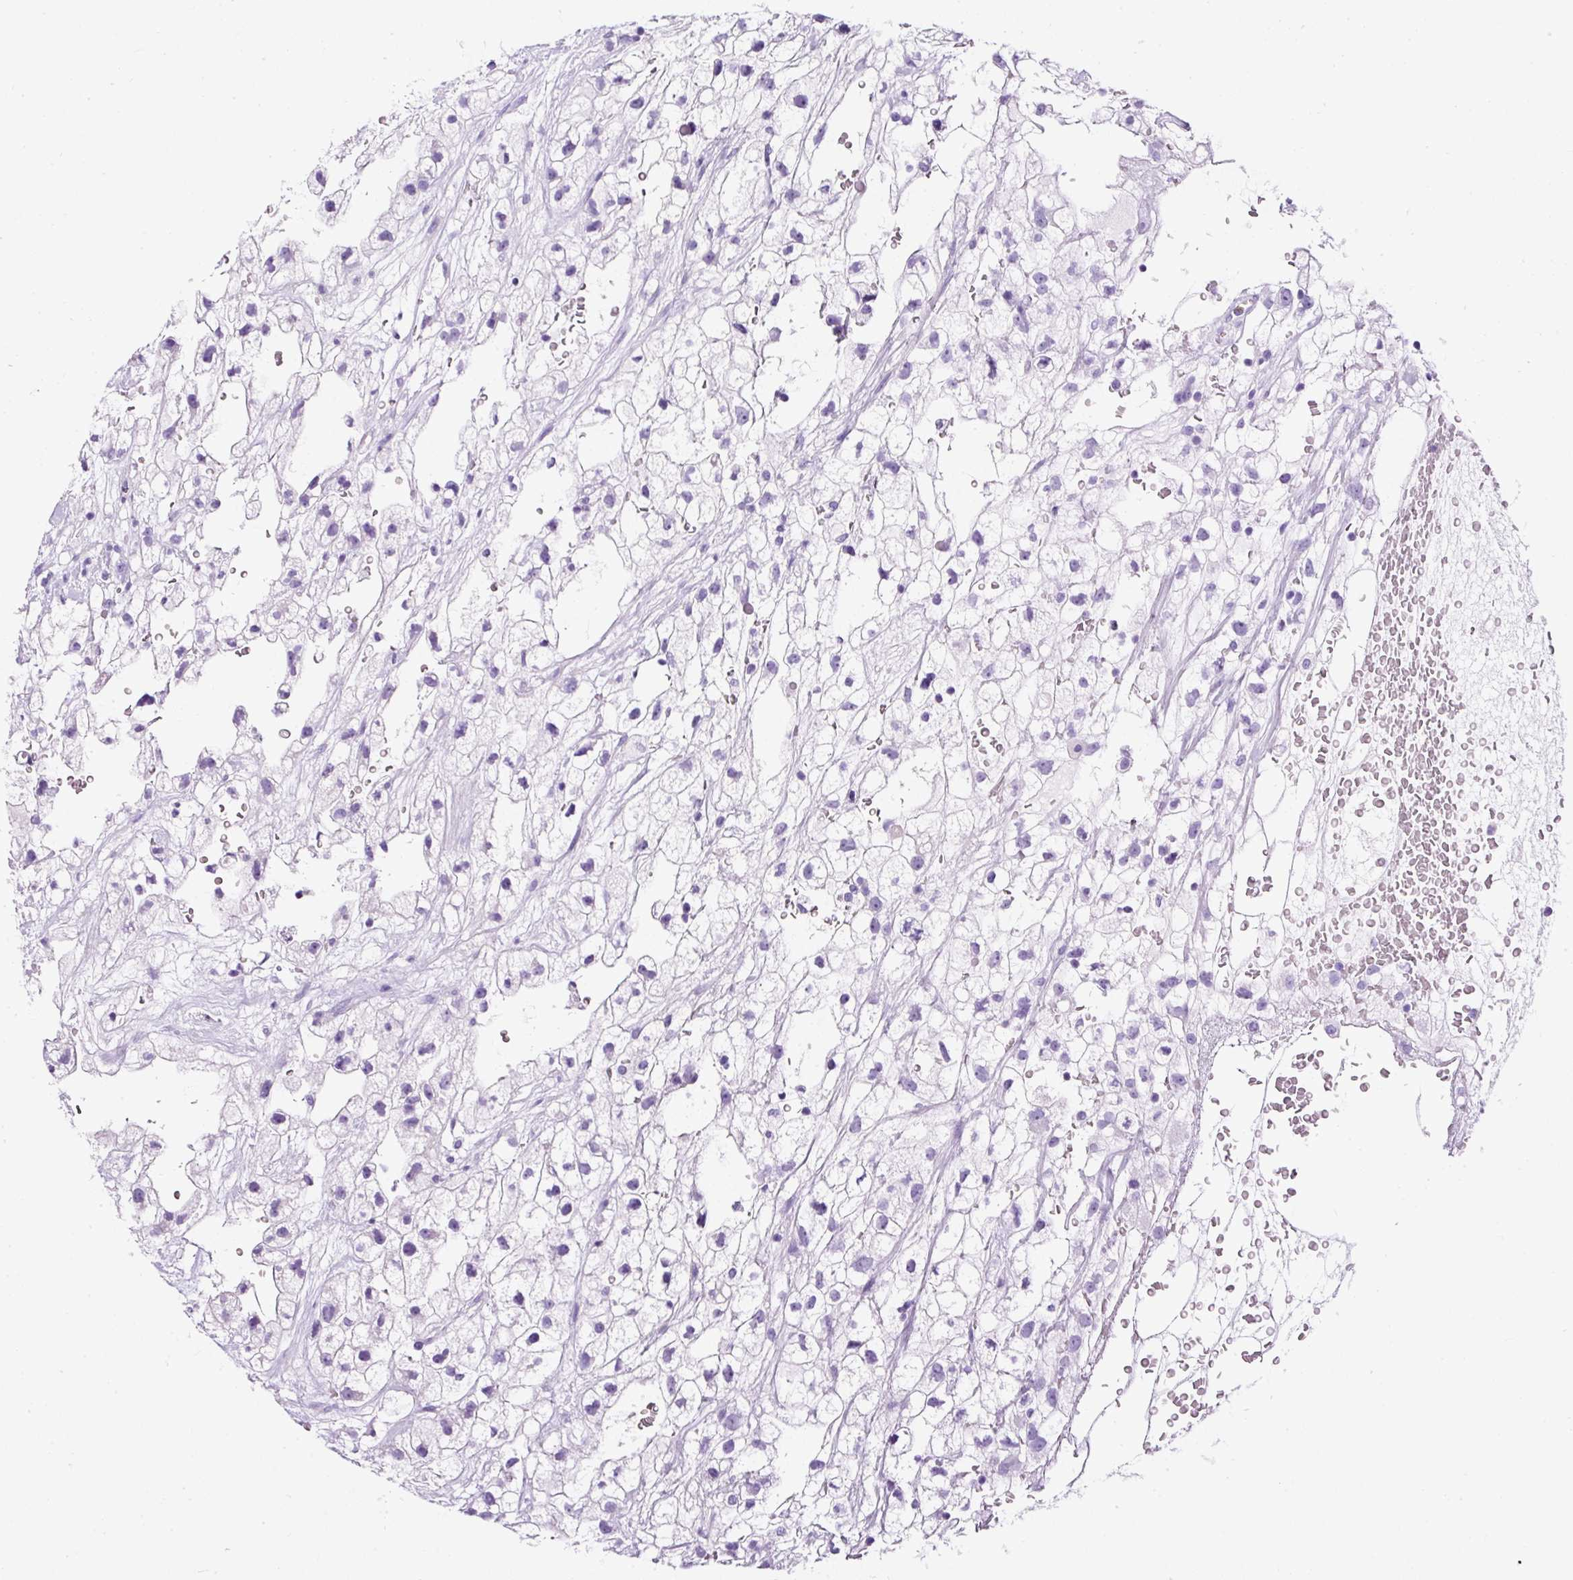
{"staining": {"intensity": "negative", "quantity": "none", "location": "none"}, "tissue": "renal cancer", "cell_type": "Tumor cells", "image_type": "cancer", "snomed": [{"axis": "morphology", "description": "Adenocarcinoma, NOS"}, {"axis": "topography", "description": "Kidney"}], "caption": "IHC photomicrograph of neoplastic tissue: human renal adenocarcinoma stained with DAB (3,3'-diaminobenzidine) displays no significant protein expression in tumor cells.", "gene": "NTS", "patient": {"sex": "male", "age": 59}}